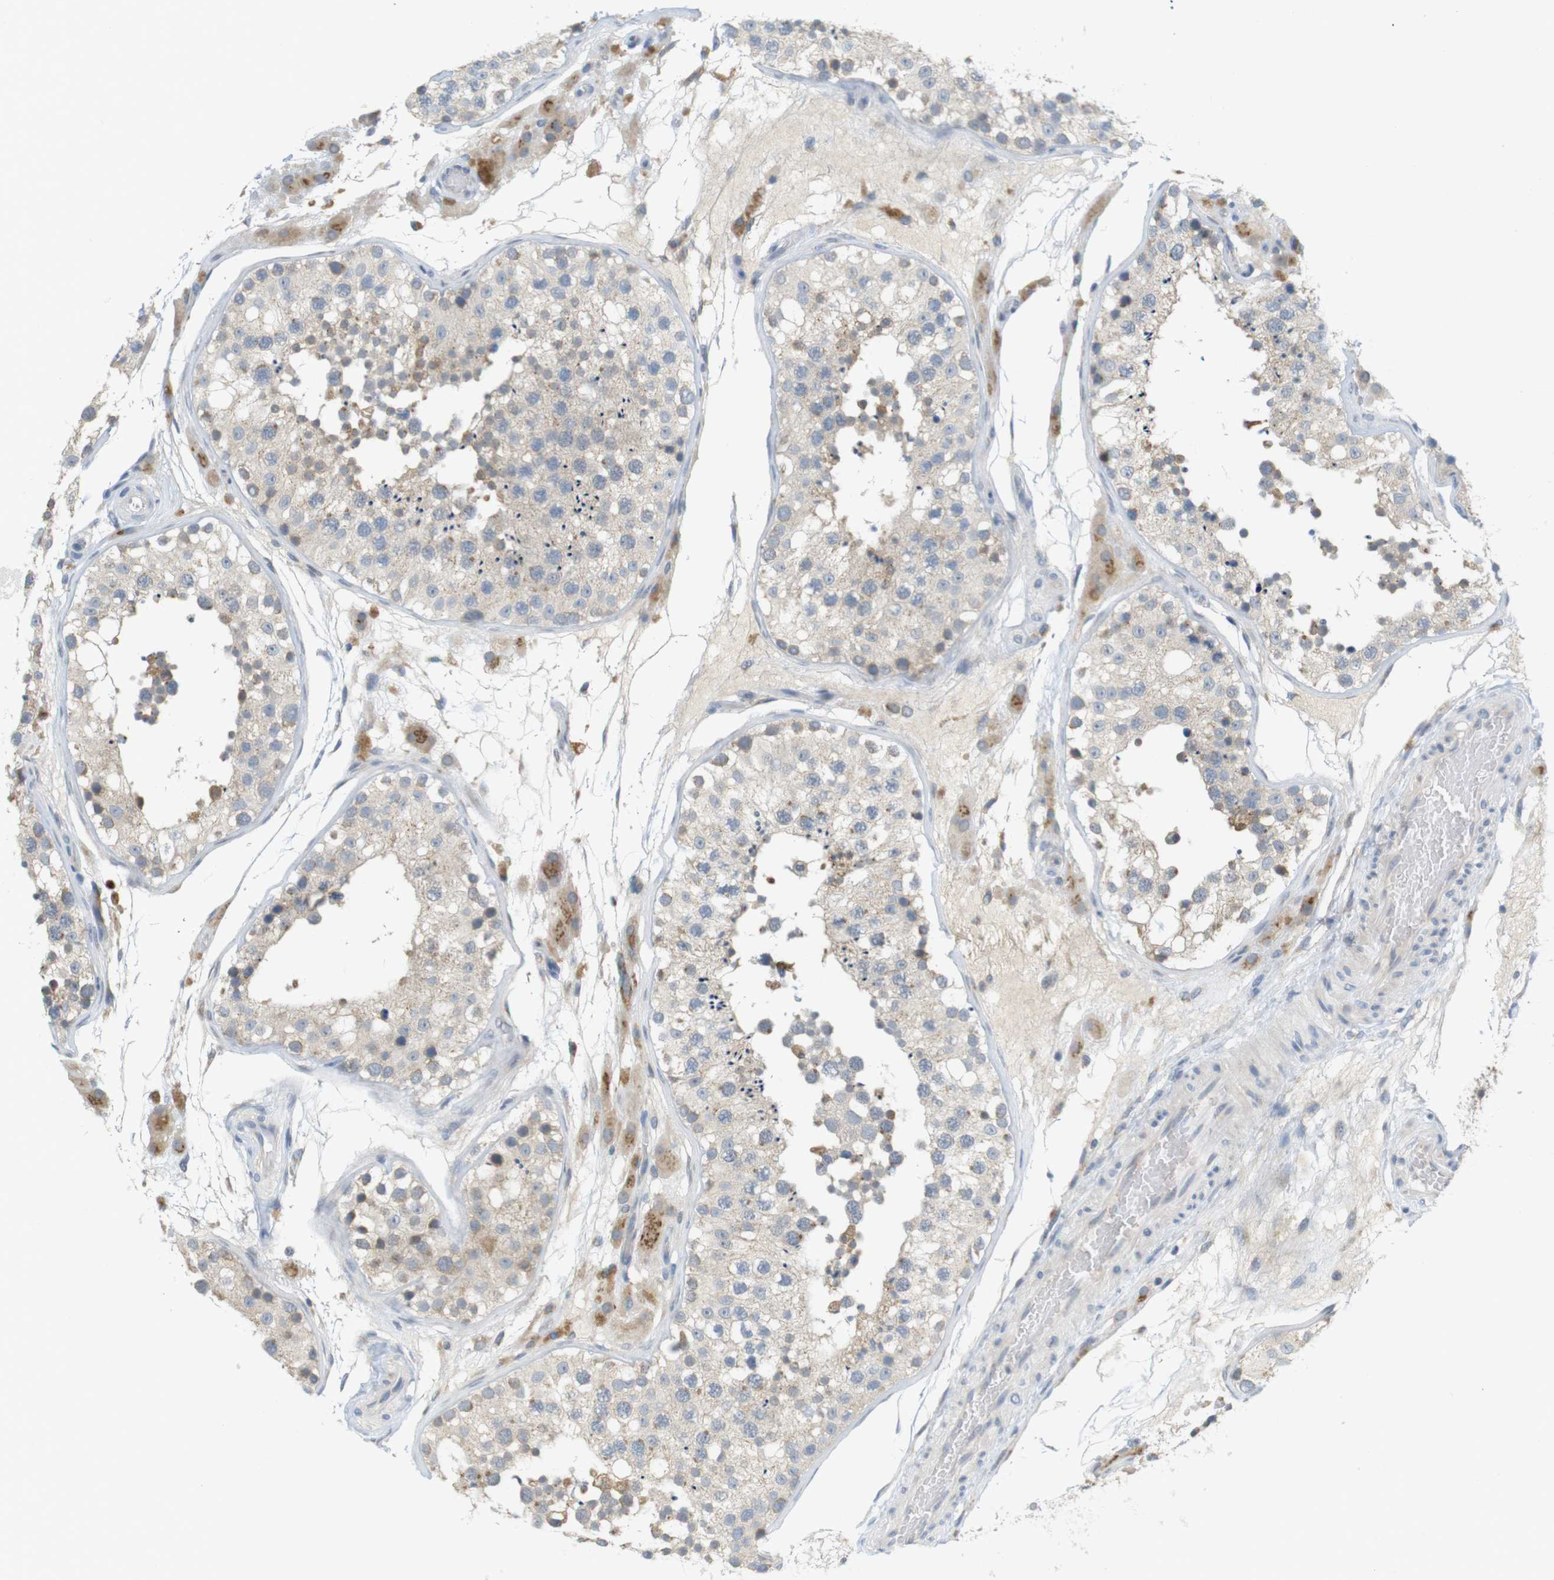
{"staining": {"intensity": "weak", "quantity": "25%-75%", "location": "cytoplasmic/membranous"}, "tissue": "testis", "cell_type": "Cells in seminiferous ducts", "image_type": "normal", "snomed": [{"axis": "morphology", "description": "Normal tissue, NOS"}, {"axis": "topography", "description": "Testis"}], "caption": "Testis stained with DAB IHC displays low levels of weak cytoplasmic/membranous positivity in approximately 25%-75% of cells in seminiferous ducts. (IHC, brightfield microscopy, high magnification).", "gene": "YIPF3", "patient": {"sex": "male", "age": 26}}